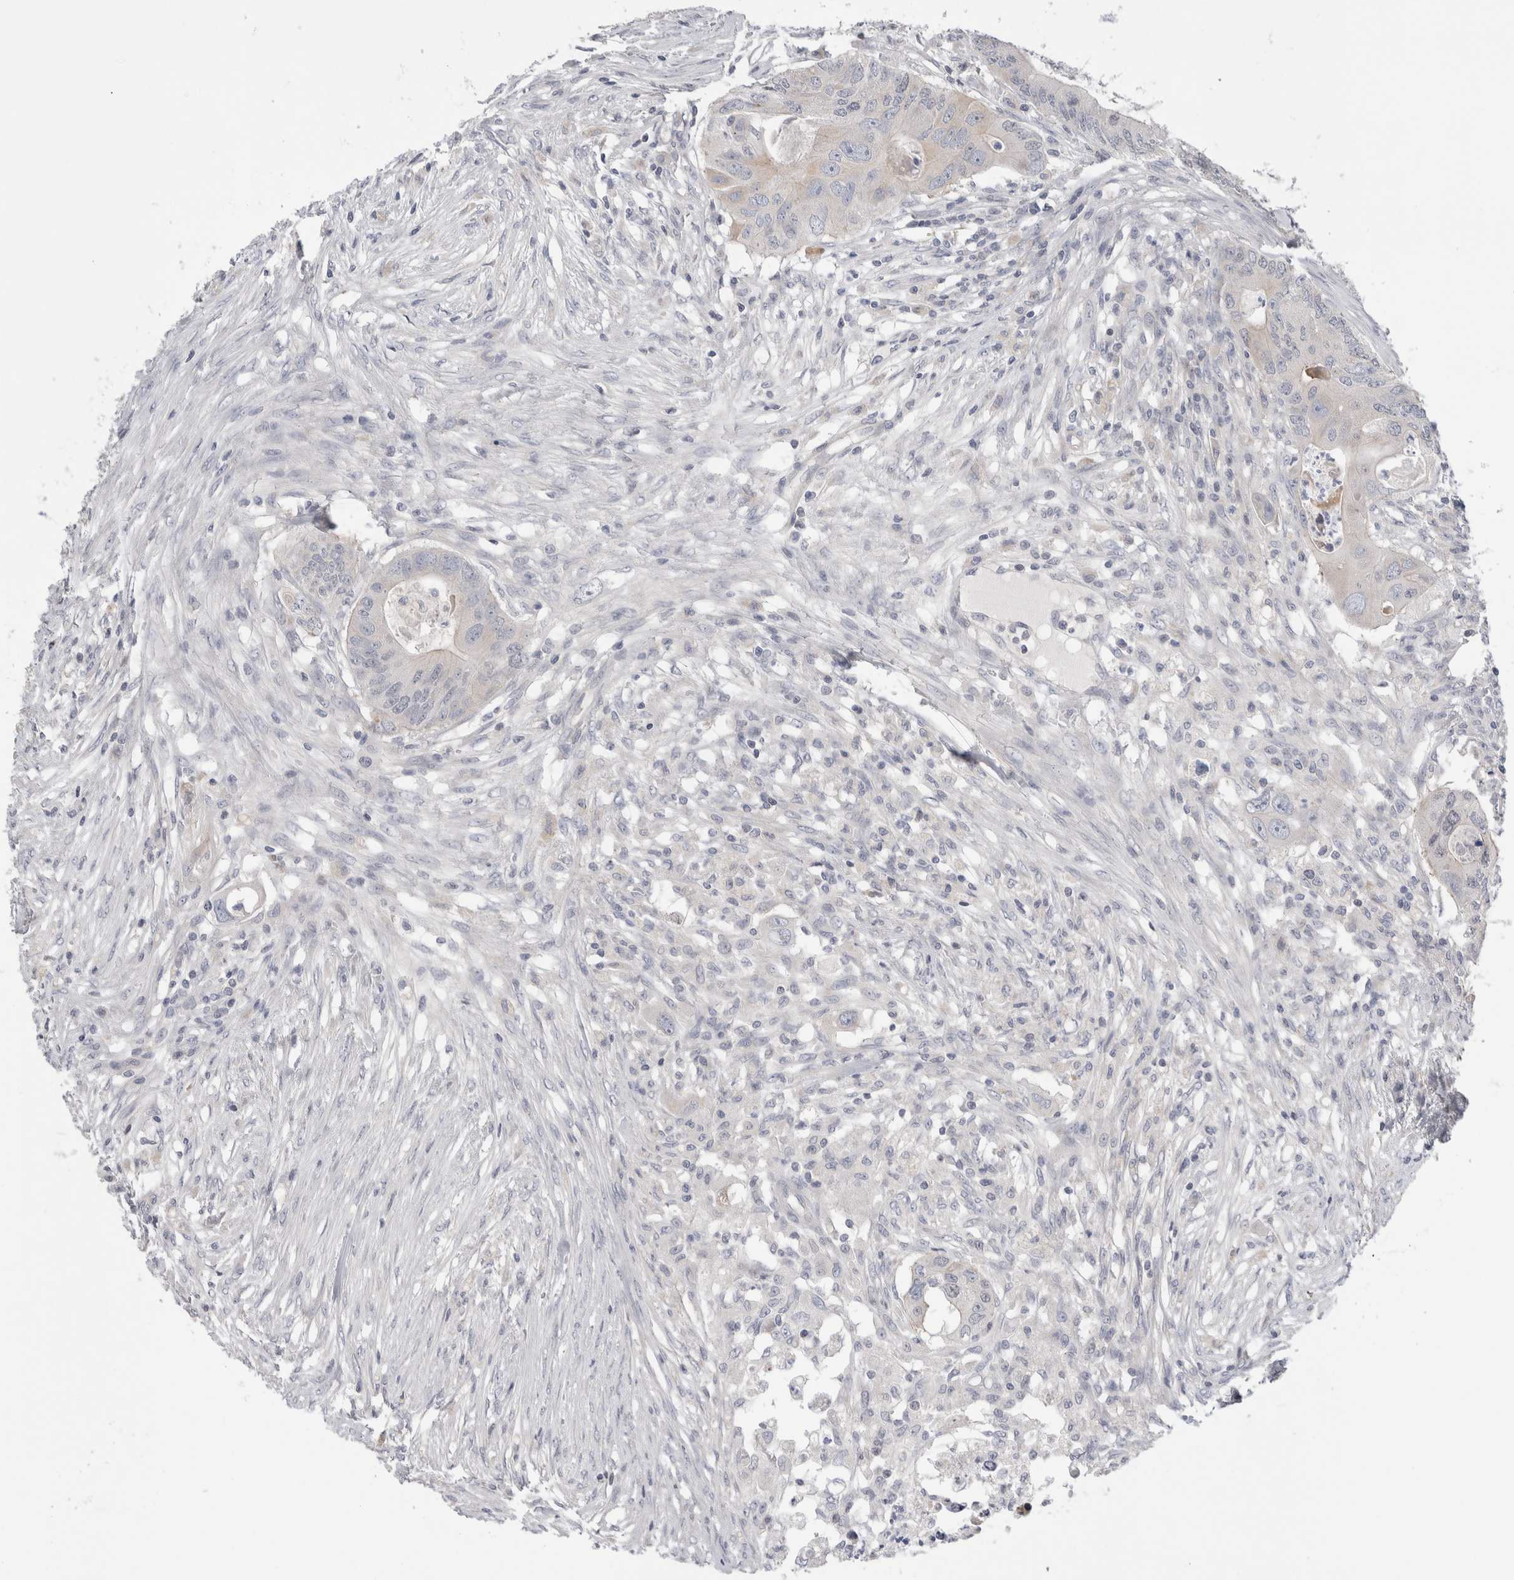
{"staining": {"intensity": "negative", "quantity": "none", "location": "none"}, "tissue": "colorectal cancer", "cell_type": "Tumor cells", "image_type": "cancer", "snomed": [{"axis": "morphology", "description": "Adenocarcinoma, NOS"}, {"axis": "topography", "description": "Colon"}], "caption": "Tumor cells show no significant protein staining in colorectal cancer (adenocarcinoma). The staining was performed using DAB to visualize the protein expression in brown, while the nuclei were stained in blue with hematoxylin (Magnification: 20x).", "gene": "SYTL5", "patient": {"sex": "male", "age": 71}}